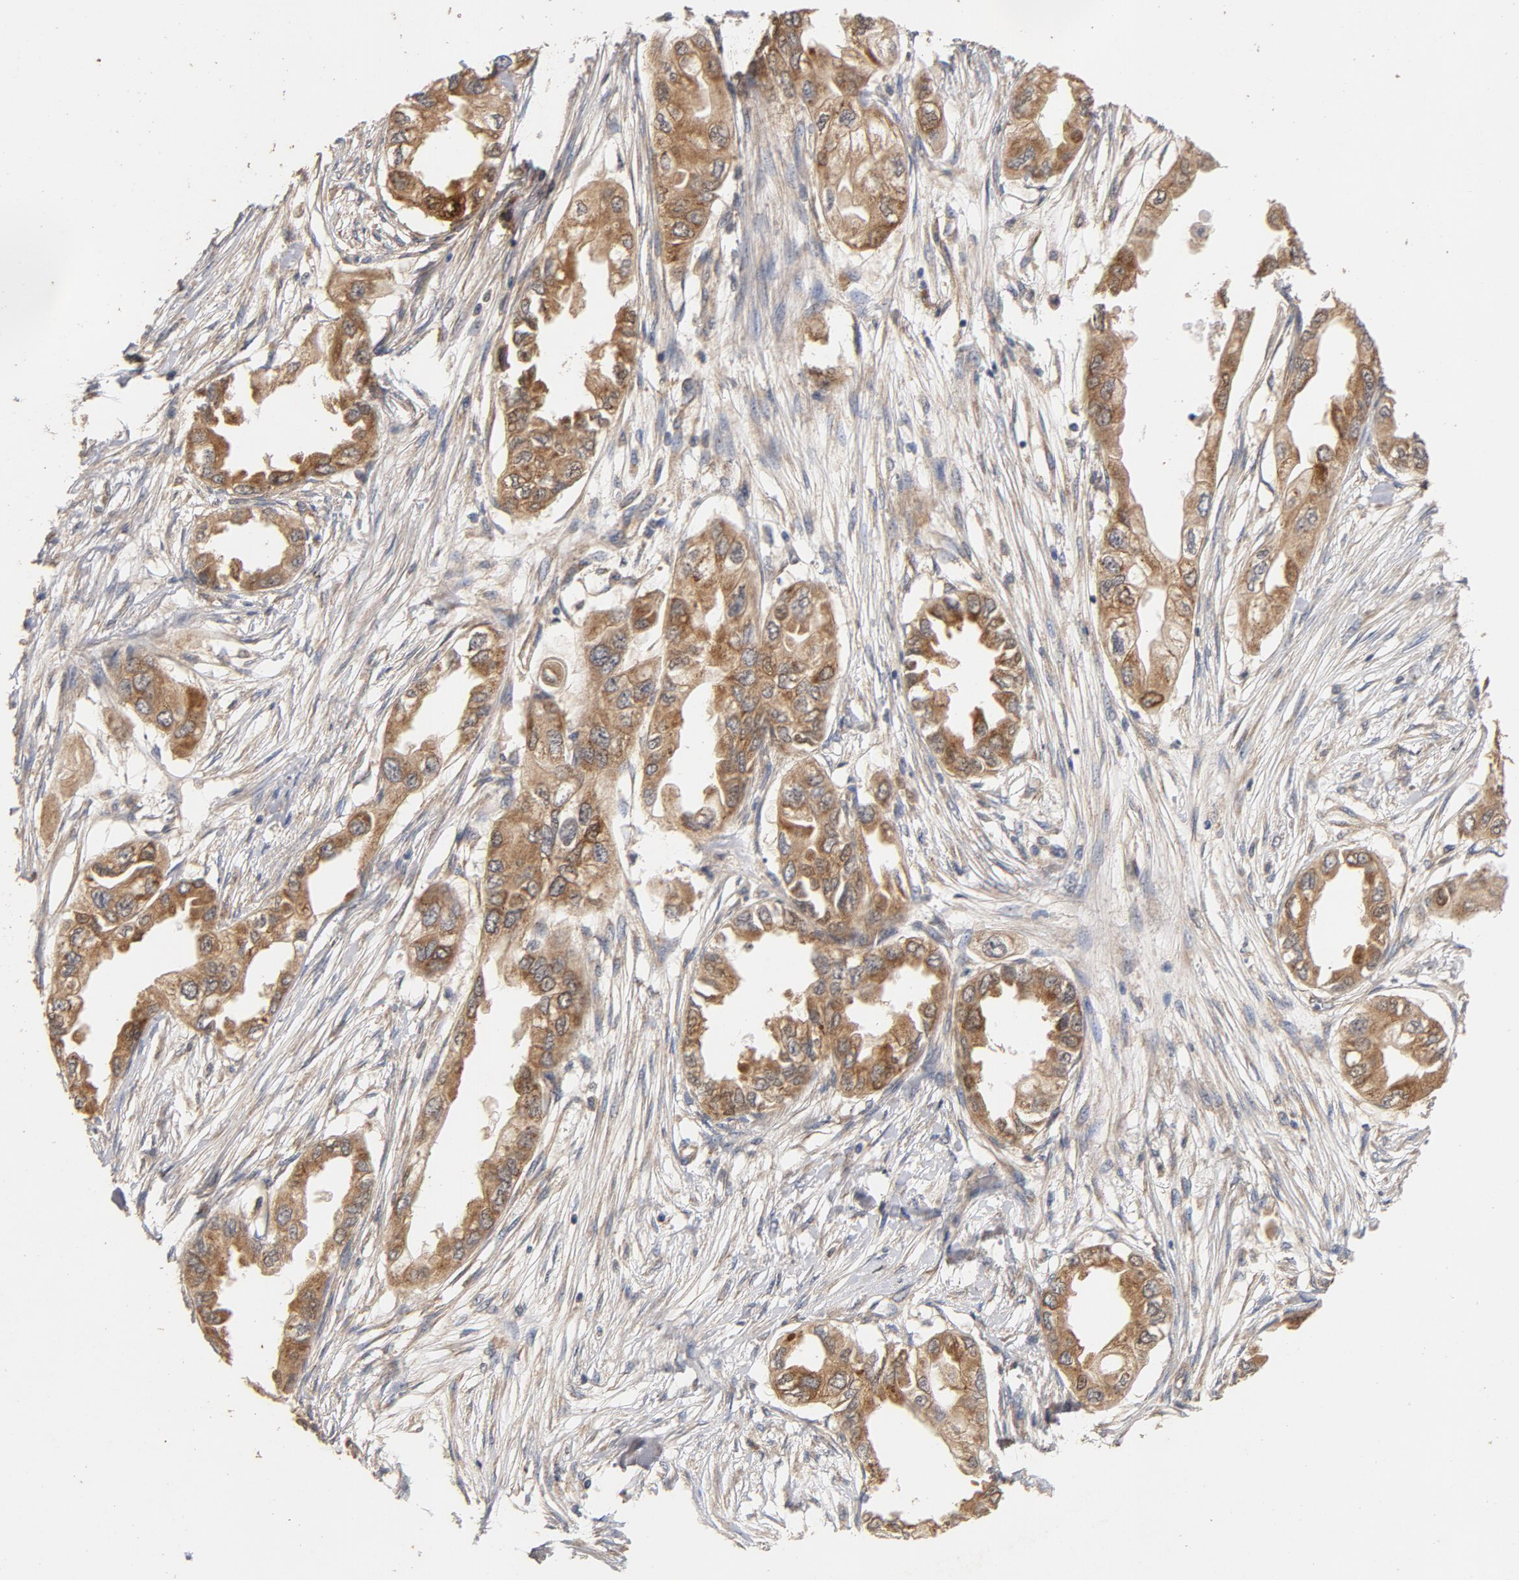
{"staining": {"intensity": "moderate", "quantity": ">75%", "location": "cytoplasmic/membranous"}, "tissue": "endometrial cancer", "cell_type": "Tumor cells", "image_type": "cancer", "snomed": [{"axis": "morphology", "description": "Adenocarcinoma, NOS"}, {"axis": "topography", "description": "Endometrium"}], "caption": "Brown immunohistochemical staining in adenocarcinoma (endometrial) displays moderate cytoplasmic/membranous staining in about >75% of tumor cells. The staining was performed using DAB to visualize the protein expression in brown, while the nuclei were stained in blue with hematoxylin (Magnification: 20x).", "gene": "DDX6", "patient": {"sex": "female", "age": 67}}